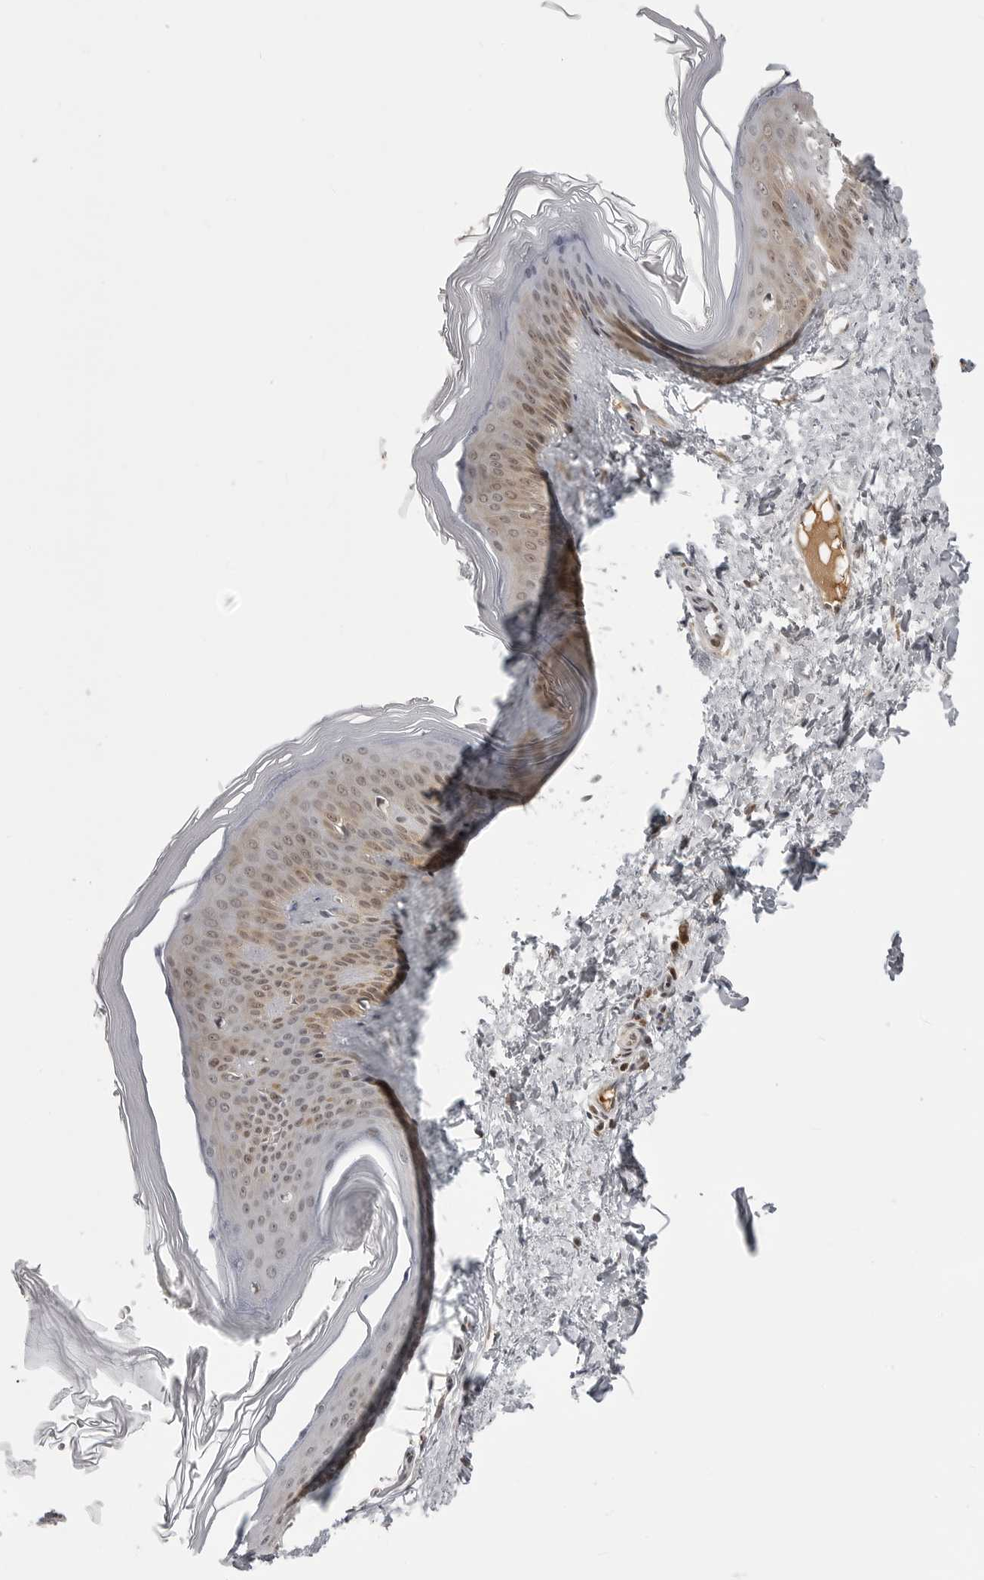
{"staining": {"intensity": "negative", "quantity": "none", "location": "none"}, "tissue": "skin", "cell_type": "Fibroblasts", "image_type": "normal", "snomed": [{"axis": "morphology", "description": "Normal tissue, NOS"}, {"axis": "topography", "description": "Skin"}], "caption": "This histopathology image is of unremarkable skin stained with IHC to label a protein in brown with the nuclei are counter-stained blue. There is no expression in fibroblasts.", "gene": "PHF3", "patient": {"sex": "female", "age": 27}}